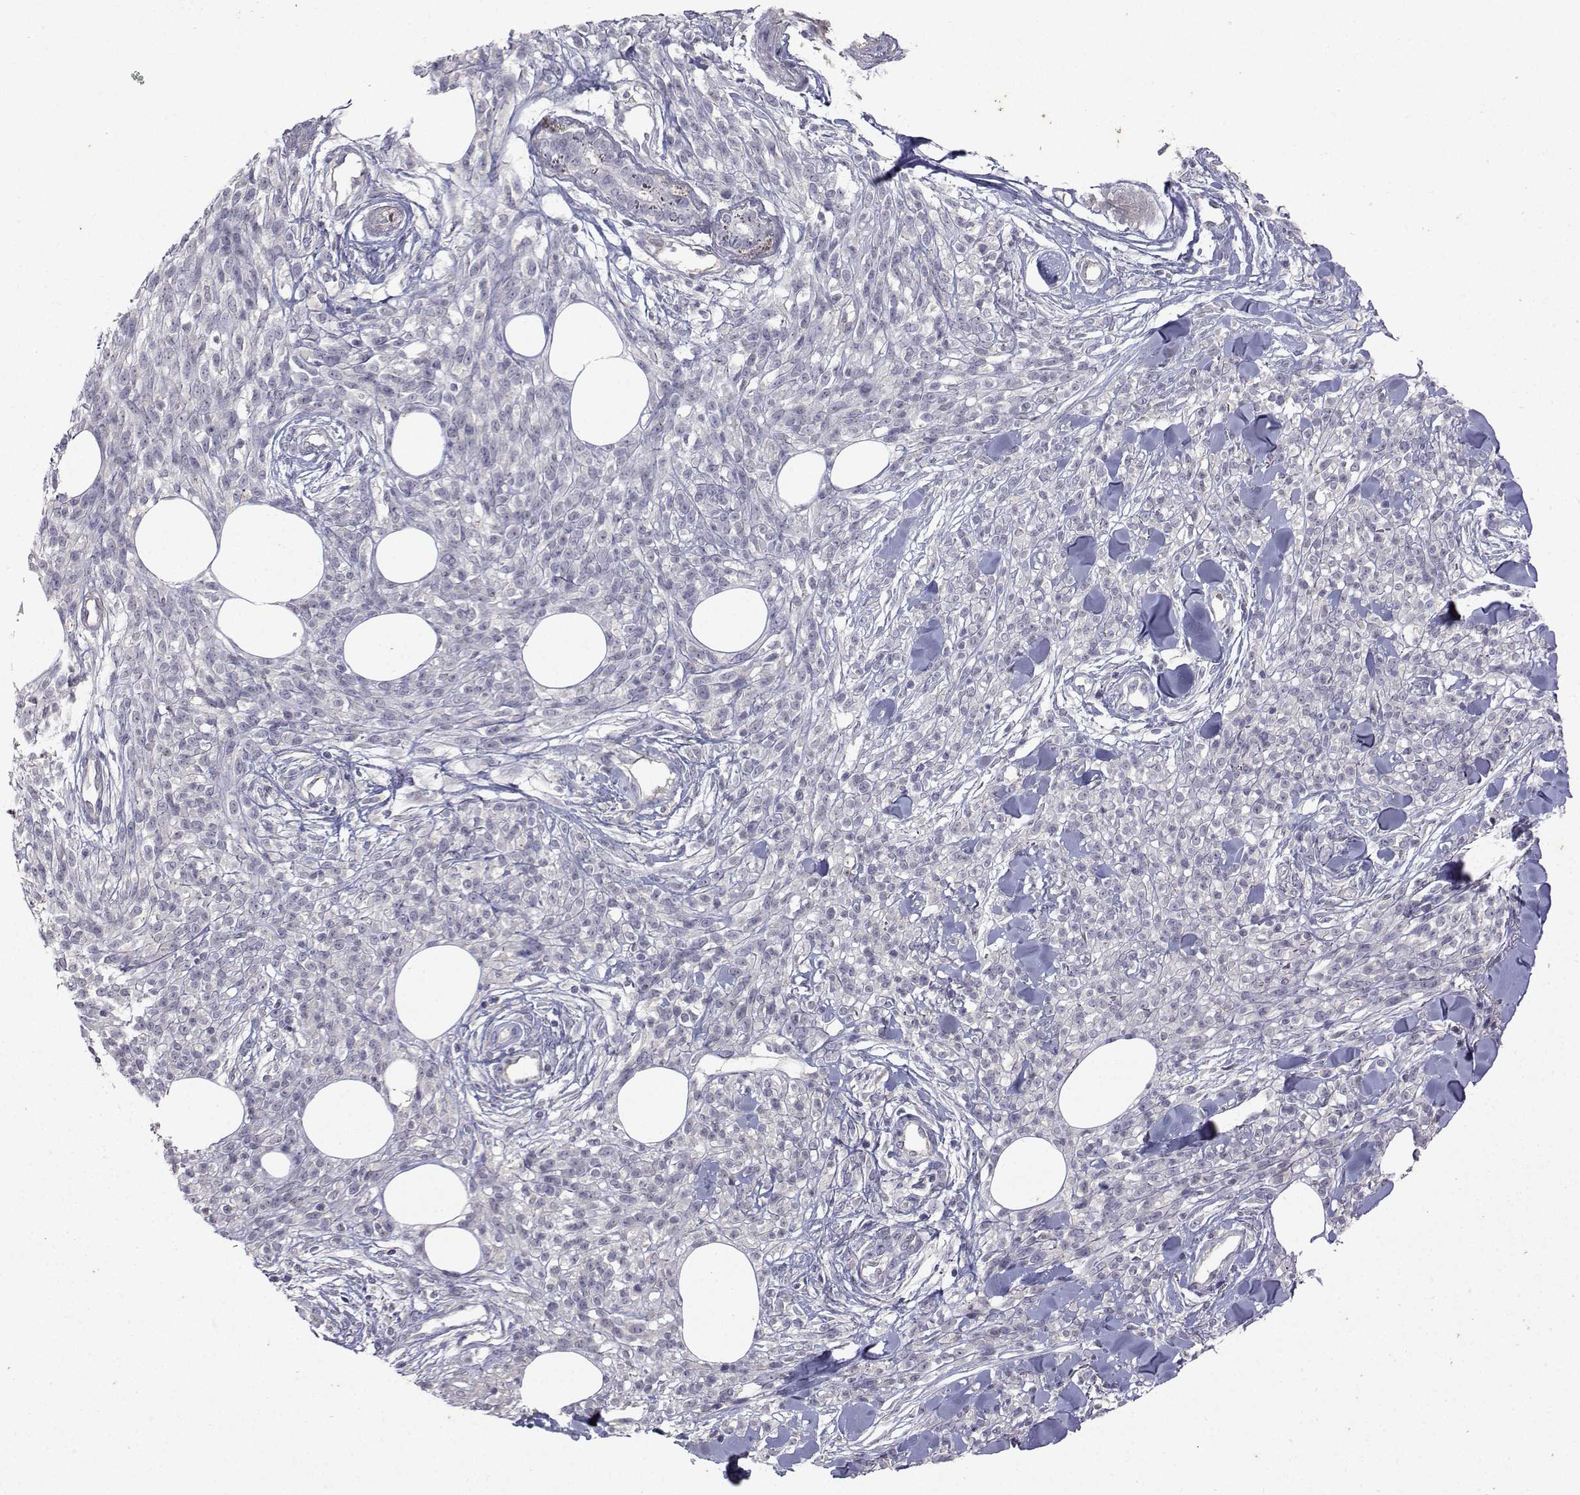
{"staining": {"intensity": "negative", "quantity": "none", "location": "none"}, "tissue": "melanoma", "cell_type": "Tumor cells", "image_type": "cancer", "snomed": [{"axis": "morphology", "description": "Malignant melanoma, NOS"}, {"axis": "topography", "description": "Skin"}, {"axis": "topography", "description": "Skin of trunk"}], "caption": "There is no significant positivity in tumor cells of melanoma.", "gene": "OPRD1", "patient": {"sex": "male", "age": 74}}